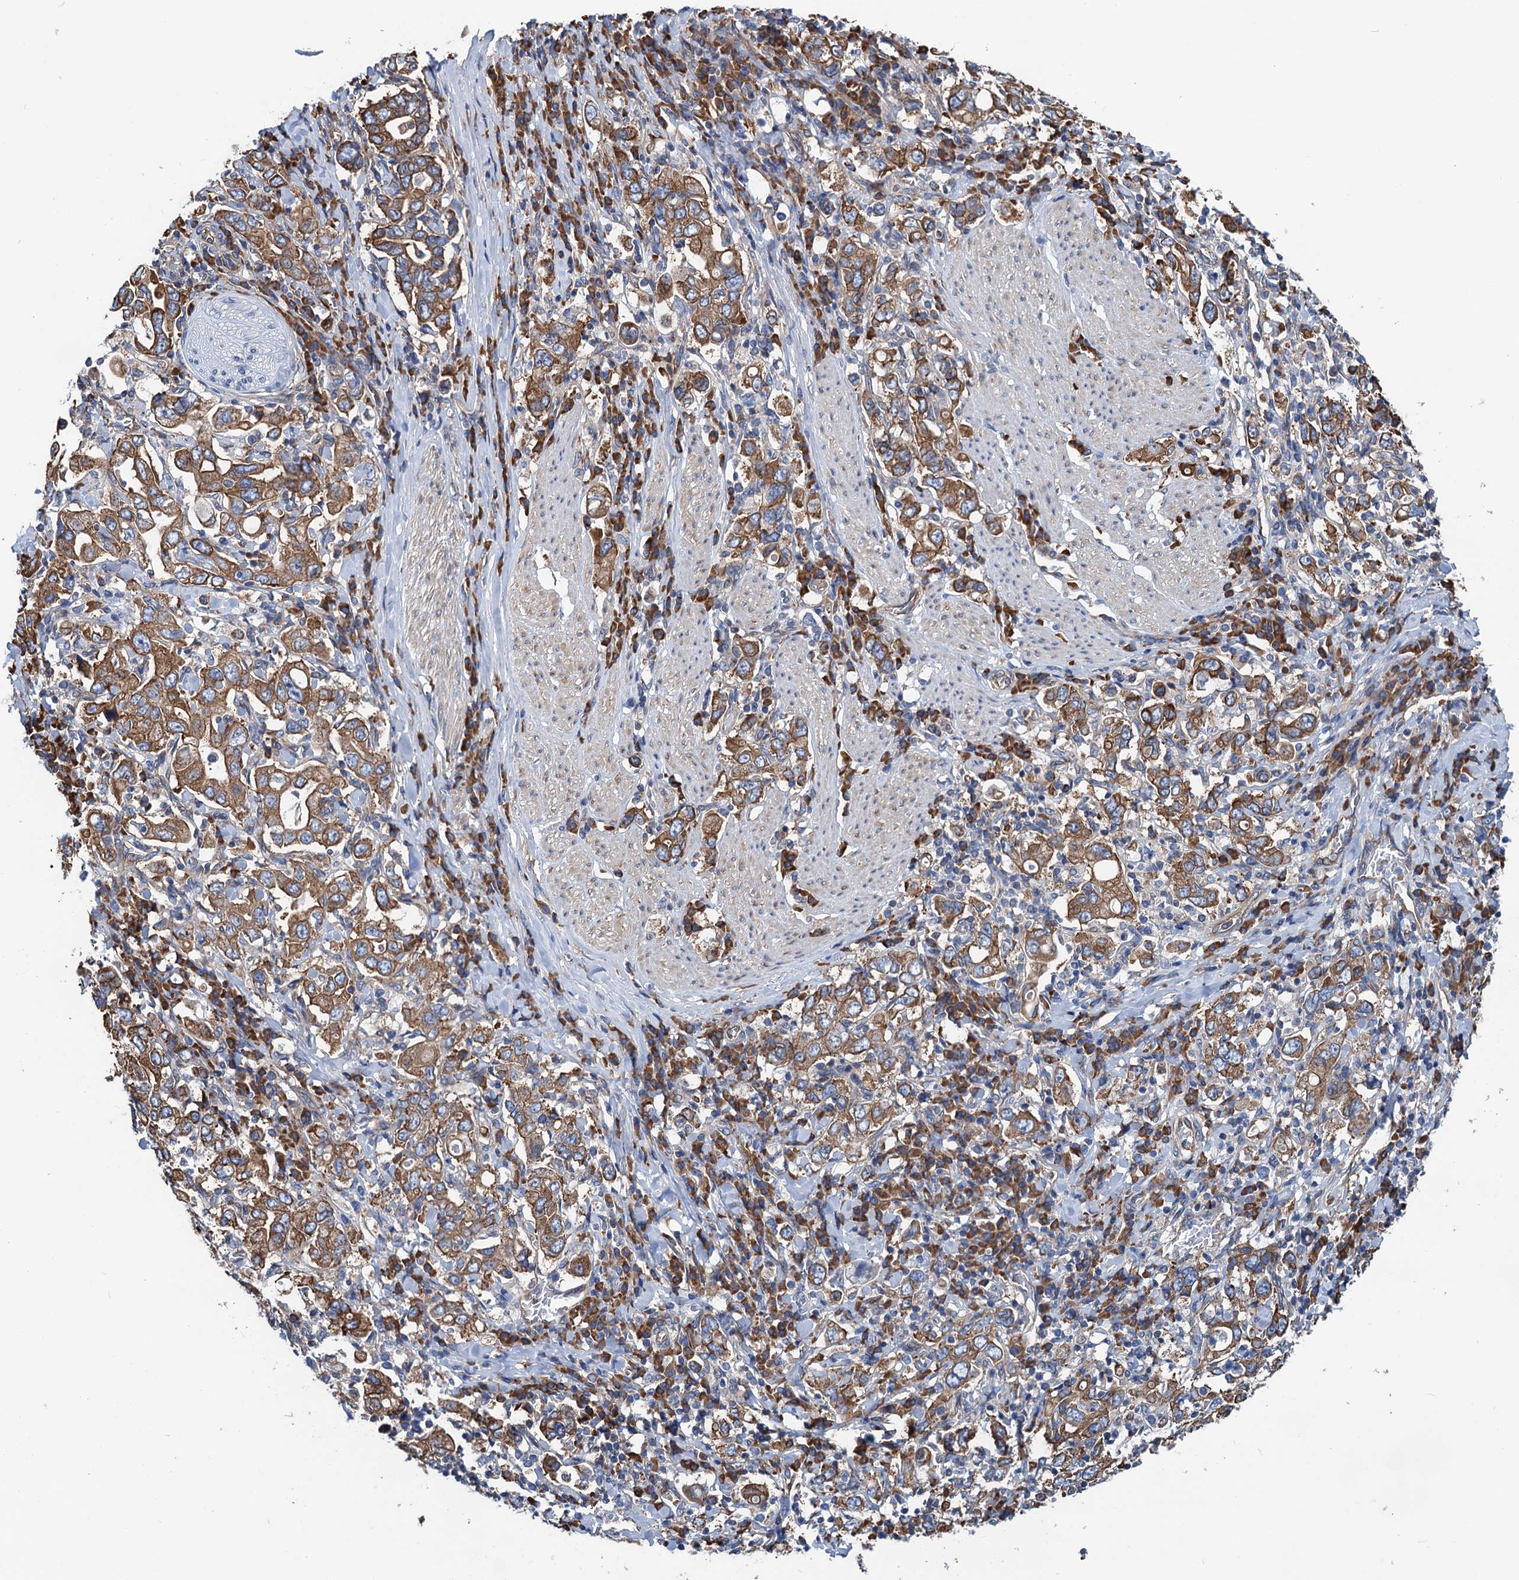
{"staining": {"intensity": "moderate", "quantity": ">75%", "location": "cytoplasmic/membranous"}, "tissue": "stomach cancer", "cell_type": "Tumor cells", "image_type": "cancer", "snomed": [{"axis": "morphology", "description": "Adenocarcinoma, NOS"}, {"axis": "topography", "description": "Stomach, upper"}], "caption": "Protein positivity by immunohistochemistry displays moderate cytoplasmic/membranous staining in approximately >75% of tumor cells in adenocarcinoma (stomach).", "gene": "SLC12A7", "patient": {"sex": "male", "age": 62}}